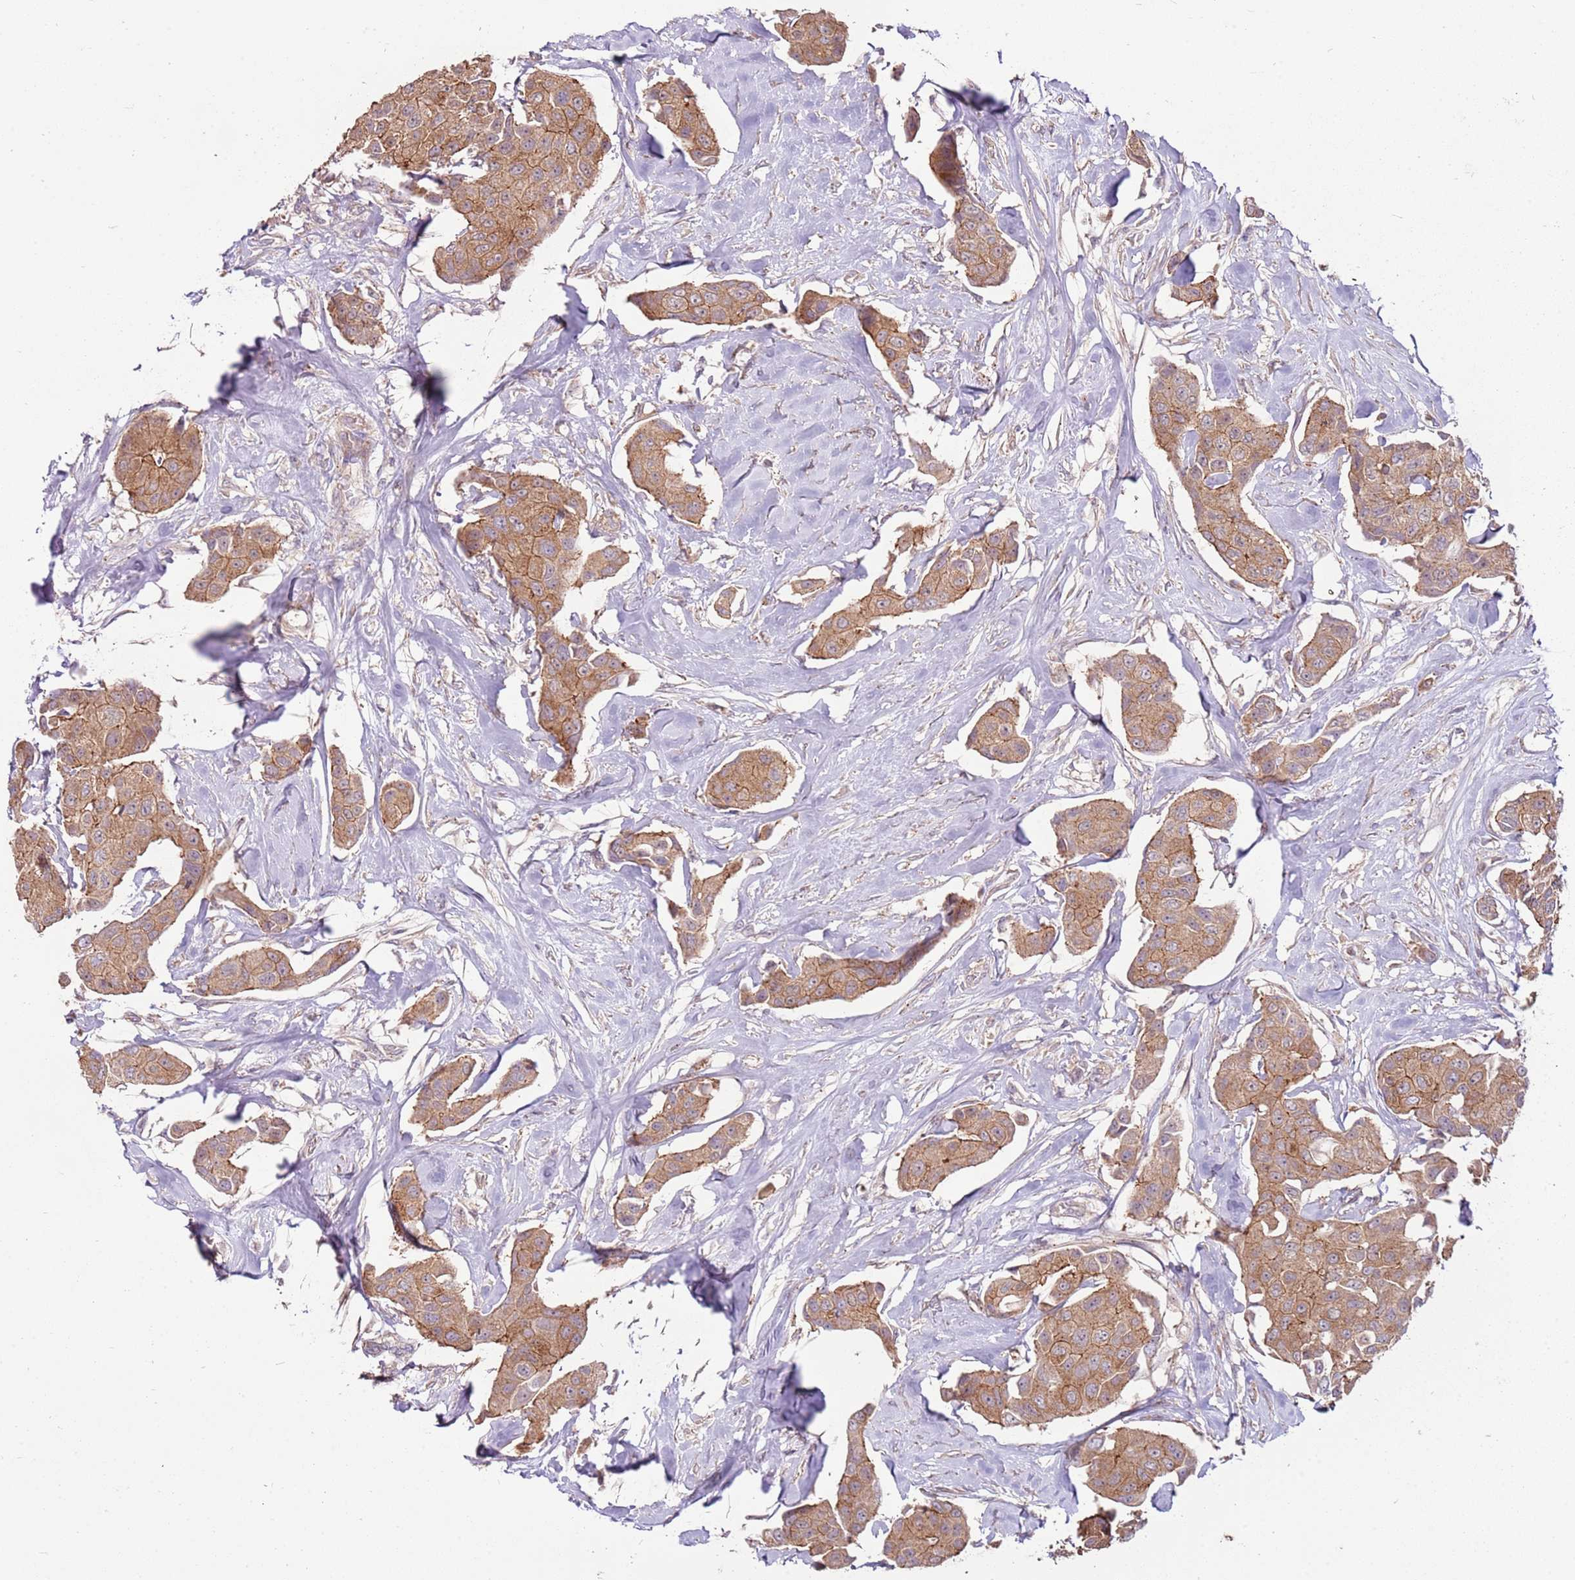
{"staining": {"intensity": "moderate", "quantity": "25%-75%", "location": "cytoplasmic/membranous"}, "tissue": "breast cancer", "cell_type": "Tumor cells", "image_type": "cancer", "snomed": [{"axis": "morphology", "description": "Duct carcinoma"}, {"axis": "topography", "description": "Breast"}, {"axis": "topography", "description": "Lymph node"}], "caption": "Breast cancer stained with DAB immunohistochemistry (IHC) reveals medium levels of moderate cytoplasmic/membranous staining in about 25%-75% of tumor cells.", "gene": "SPATA31D1", "patient": {"sex": "female", "age": 80}}